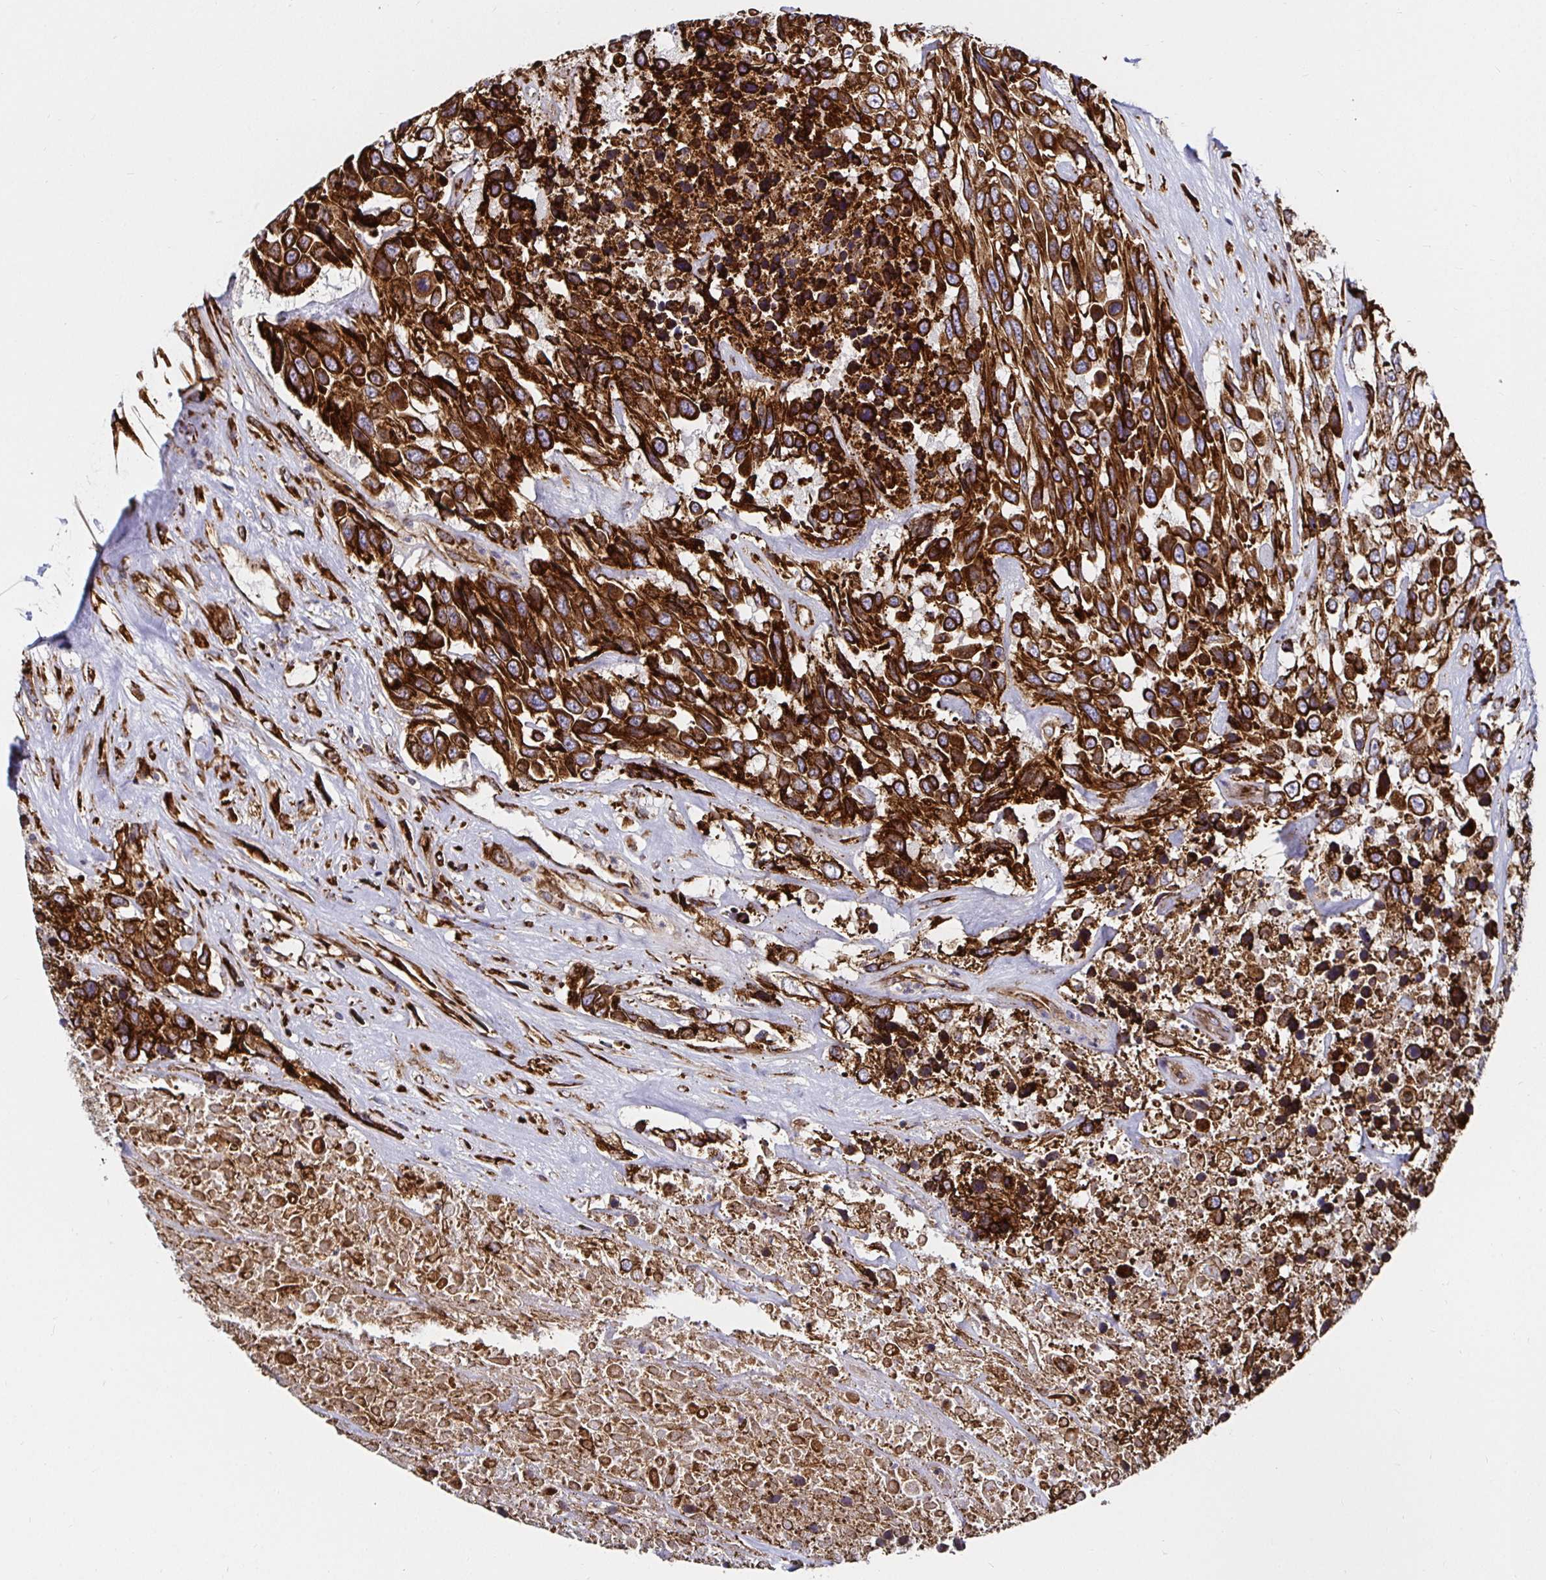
{"staining": {"intensity": "strong", "quantity": ">75%", "location": "cytoplasmic/membranous"}, "tissue": "urothelial cancer", "cell_type": "Tumor cells", "image_type": "cancer", "snomed": [{"axis": "morphology", "description": "Urothelial carcinoma, High grade"}, {"axis": "topography", "description": "Urinary bladder"}], "caption": "DAB (3,3'-diaminobenzidine) immunohistochemical staining of urothelial cancer shows strong cytoplasmic/membranous protein positivity in approximately >75% of tumor cells.", "gene": "SMYD3", "patient": {"sex": "female", "age": 70}}